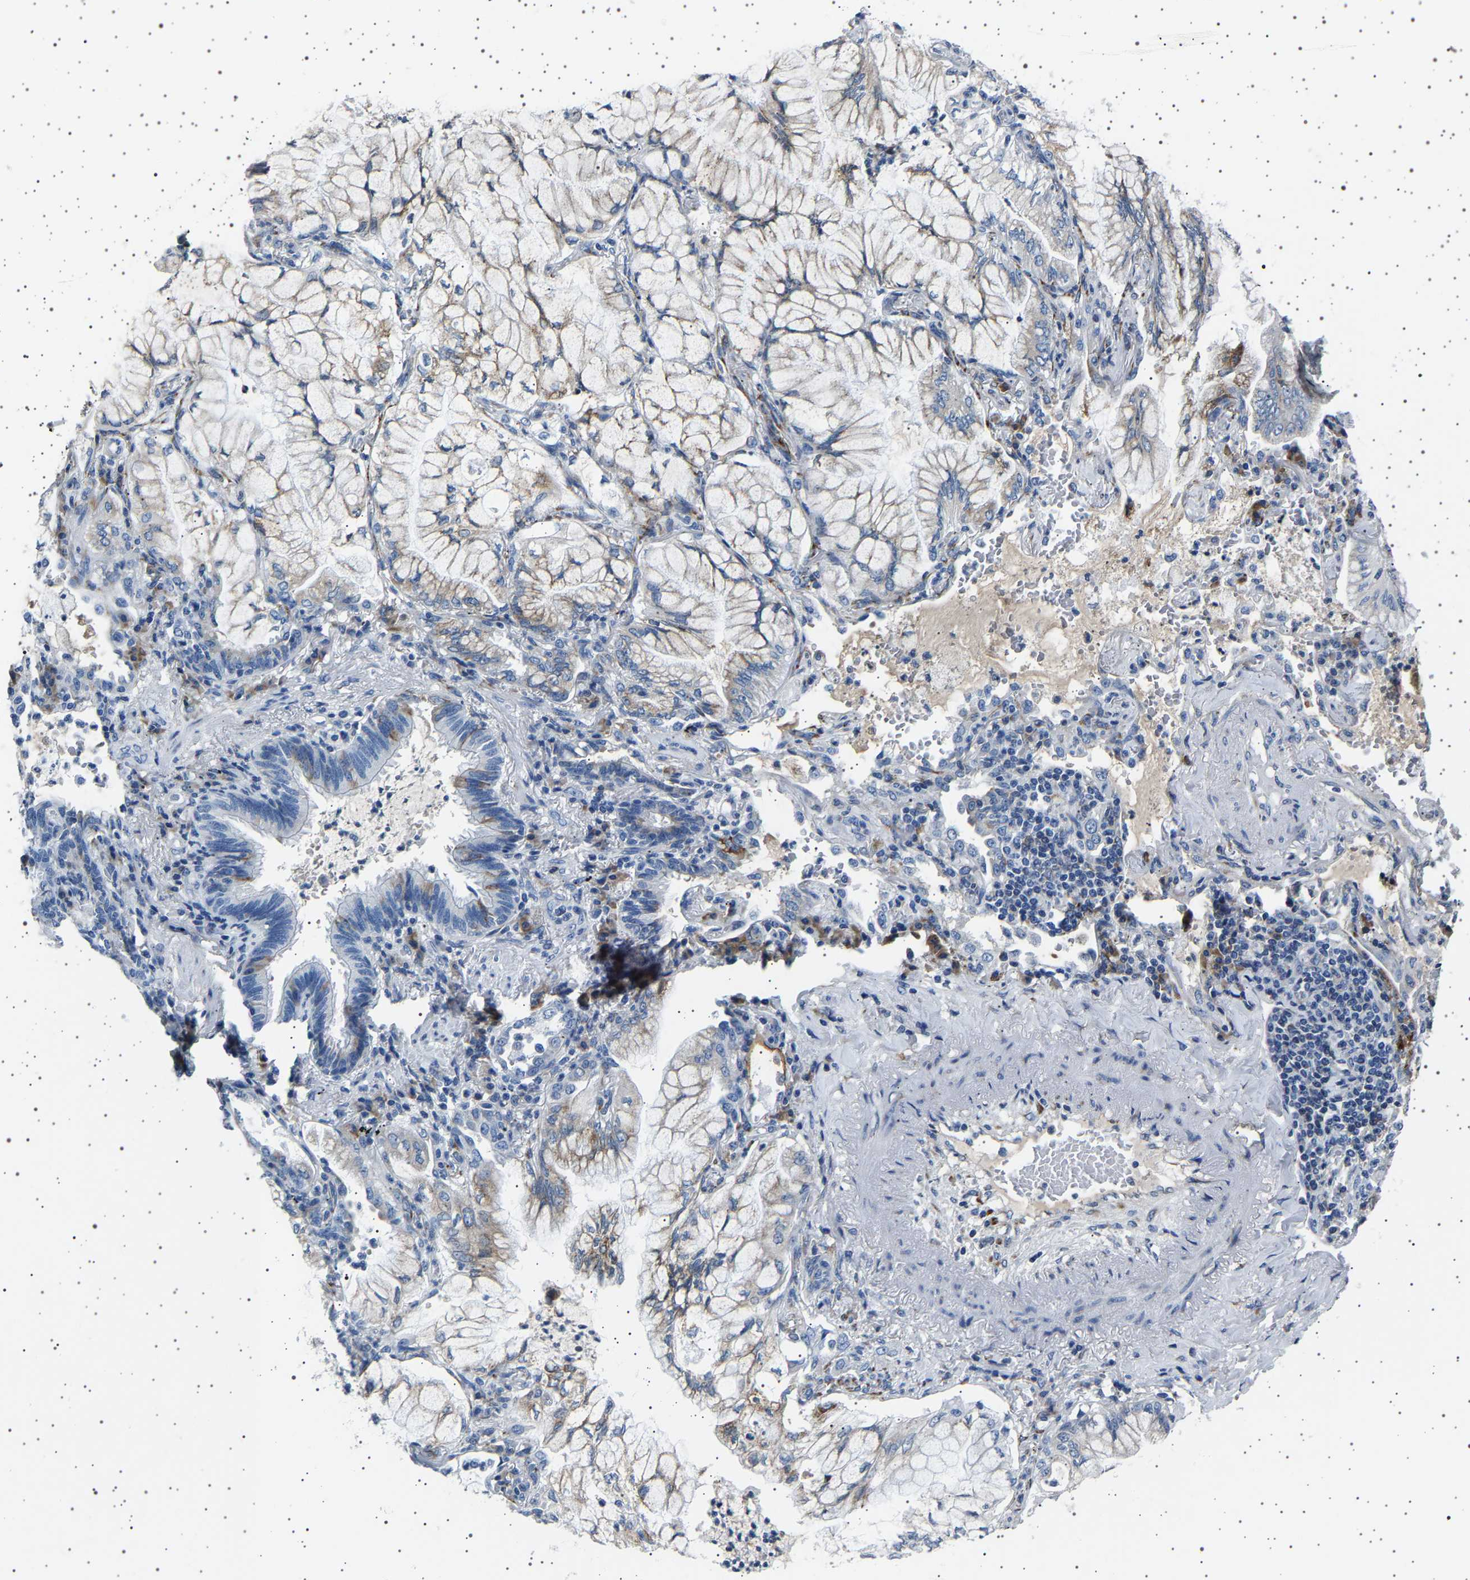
{"staining": {"intensity": "weak", "quantity": "25%-75%", "location": "cytoplasmic/membranous"}, "tissue": "lung cancer", "cell_type": "Tumor cells", "image_type": "cancer", "snomed": [{"axis": "morphology", "description": "Adenocarcinoma, NOS"}, {"axis": "topography", "description": "Lung"}], "caption": "A histopathology image of adenocarcinoma (lung) stained for a protein displays weak cytoplasmic/membranous brown staining in tumor cells.", "gene": "FTCD", "patient": {"sex": "female", "age": 70}}